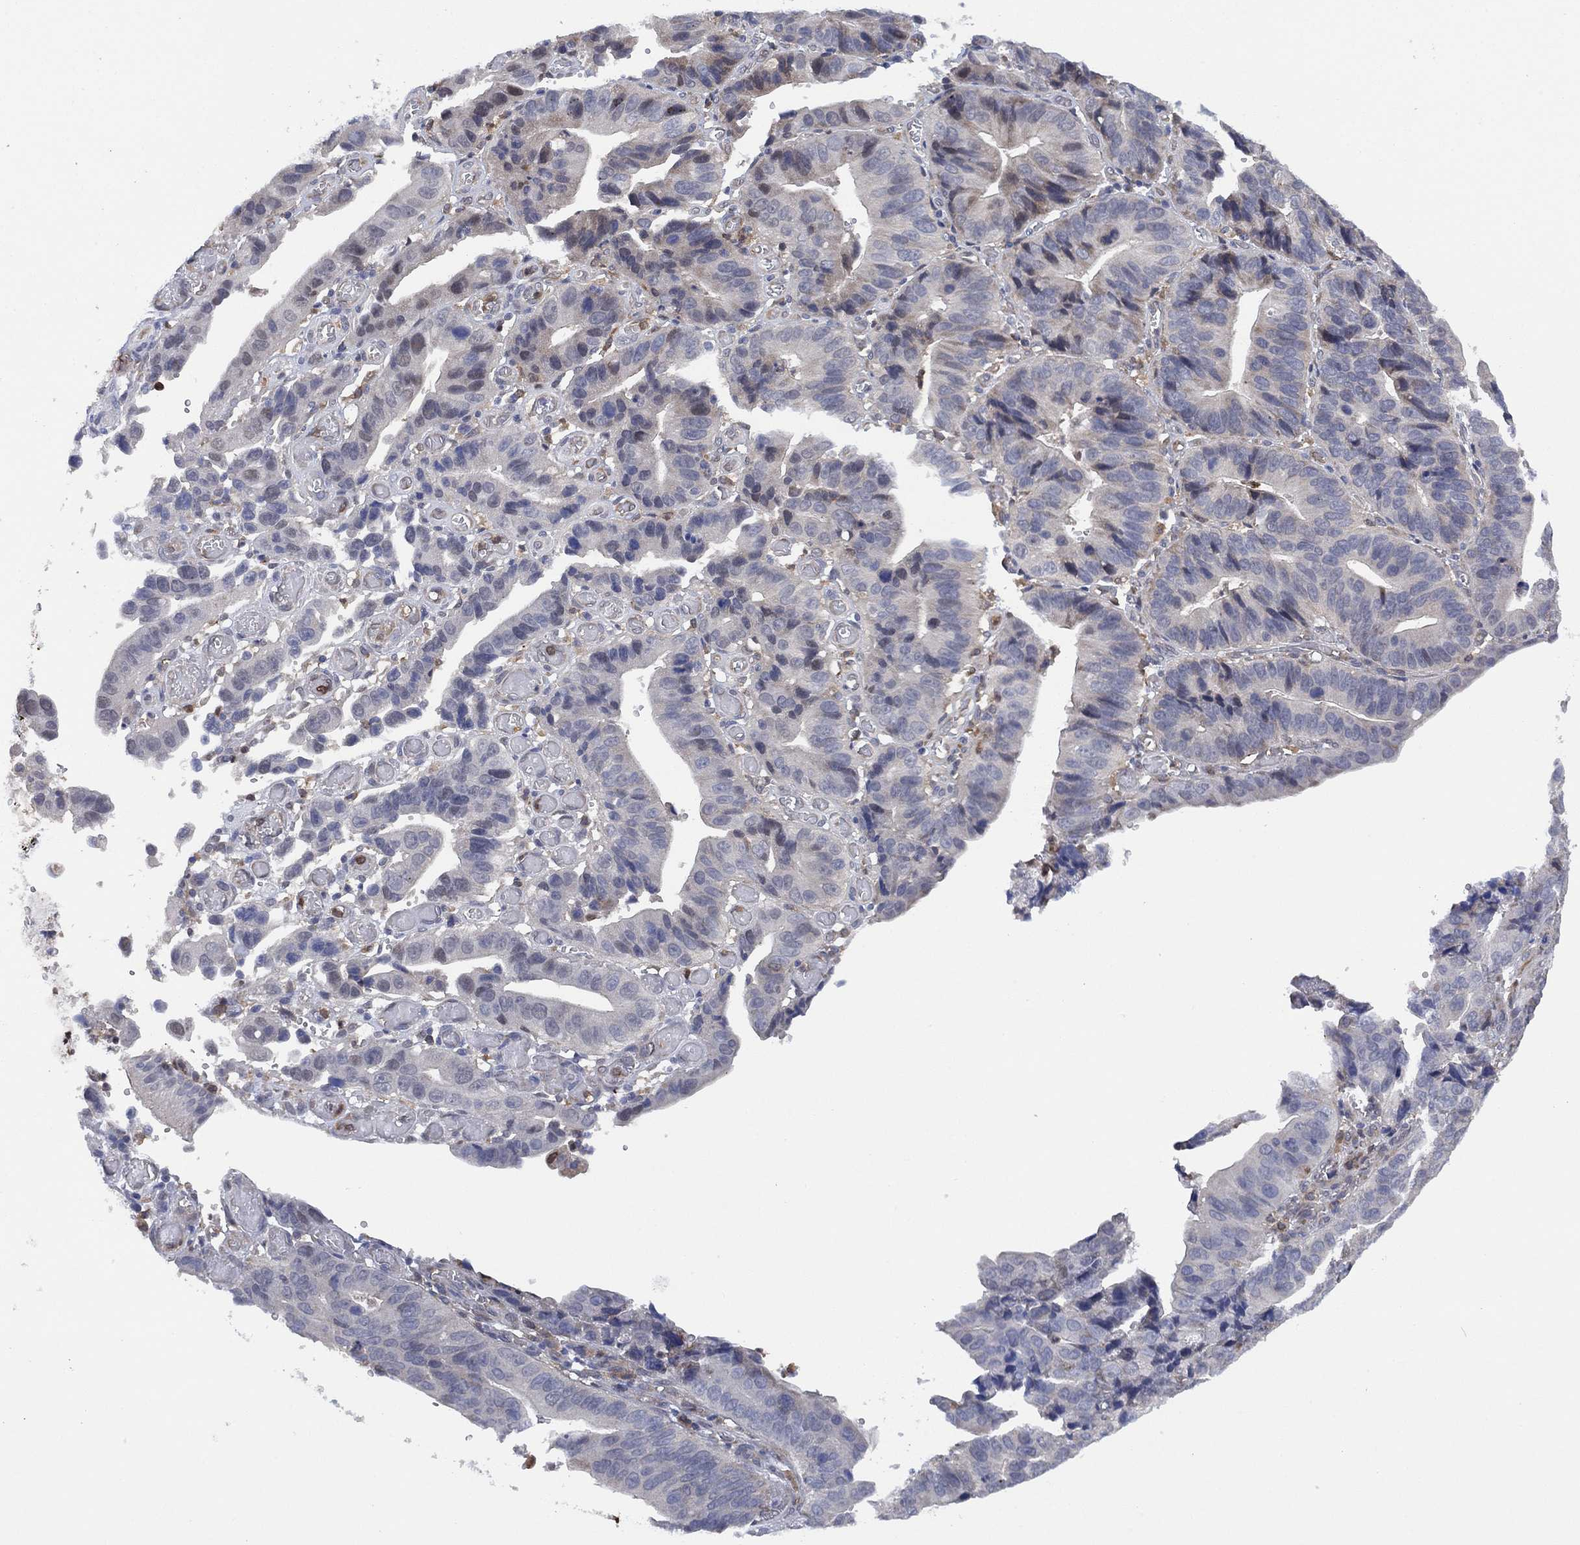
{"staining": {"intensity": "negative", "quantity": "none", "location": "none"}, "tissue": "stomach cancer", "cell_type": "Tumor cells", "image_type": "cancer", "snomed": [{"axis": "morphology", "description": "Adenocarcinoma, NOS"}, {"axis": "topography", "description": "Stomach"}], "caption": "Immunohistochemistry photomicrograph of human stomach cancer (adenocarcinoma) stained for a protein (brown), which displays no positivity in tumor cells. (Stains: DAB immunohistochemistry with hematoxylin counter stain, Microscopy: brightfield microscopy at high magnification).", "gene": "FES", "patient": {"sex": "male", "age": 84}}